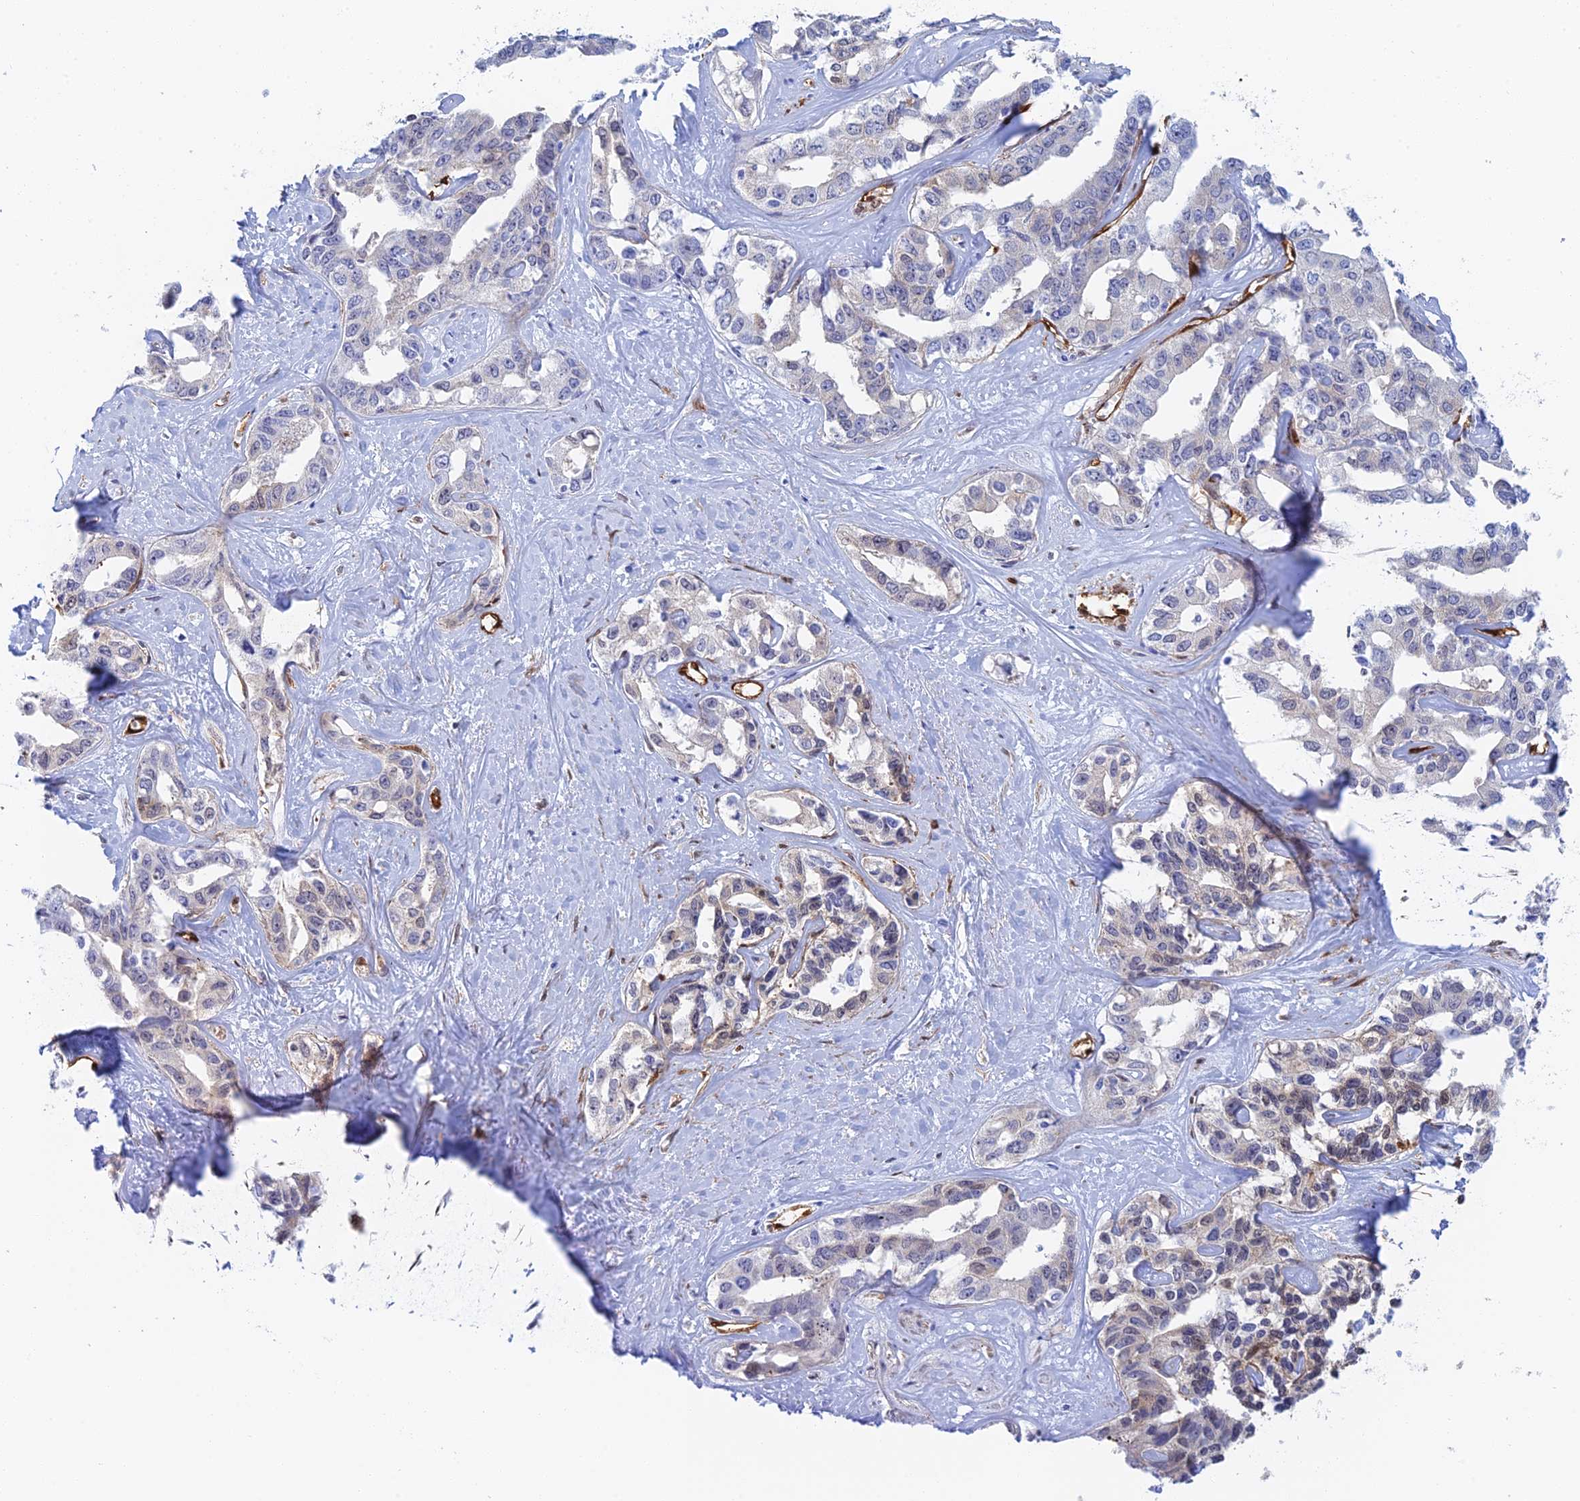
{"staining": {"intensity": "negative", "quantity": "none", "location": "none"}, "tissue": "liver cancer", "cell_type": "Tumor cells", "image_type": "cancer", "snomed": [{"axis": "morphology", "description": "Cholangiocarcinoma"}, {"axis": "topography", "description": "Liver"}], "caption": "Tumor cells are negative for protein expression in human cholangiocarcinoma (liver).", "gene": "CRIP2", "patient": {"sex": "male", "age": 59}}